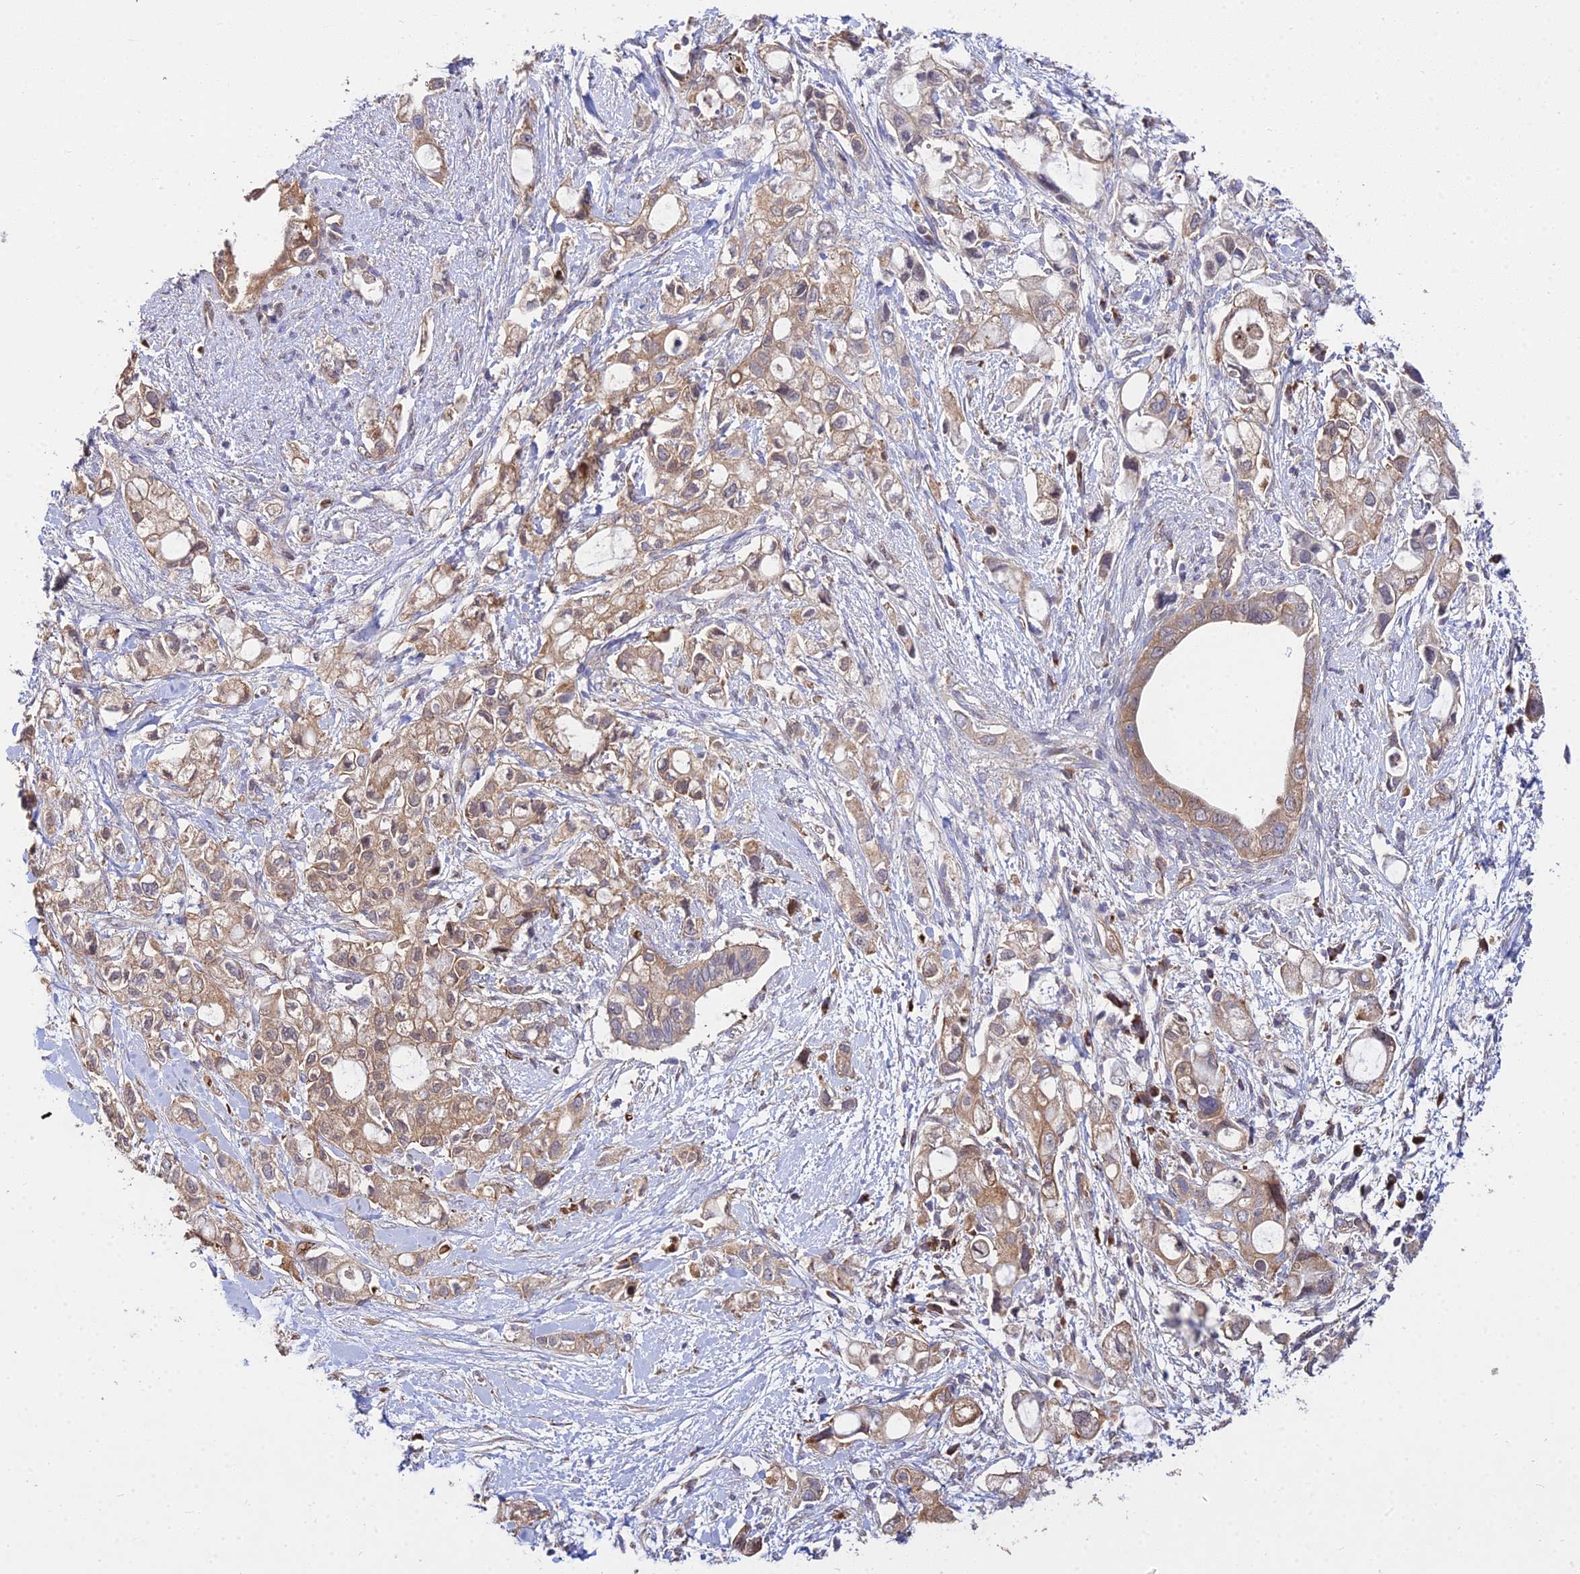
{"staining": {"intensity": "moderate", "quantity": "25%-75%", "location": "cytoplasmic/membranous"}, "tissue": "pancreatic cancer", "cell_type": "Tumor cells", "image_type": "cancer", "snomed": [{"axis": "morphology", "description": "Adenocarcinoma, NOS"}, {"axis": "topography", "description": "Pancreas"}], "caption": "Approximately 25%-75% of tumor cells in pancreatic cancer demonstrate moderate cytoplasmic/membranous protein positivity as visualized by brown immunohistochemical staining.", "gene": "GRTP1", "patient": {"sex": "female", "age": 56}}